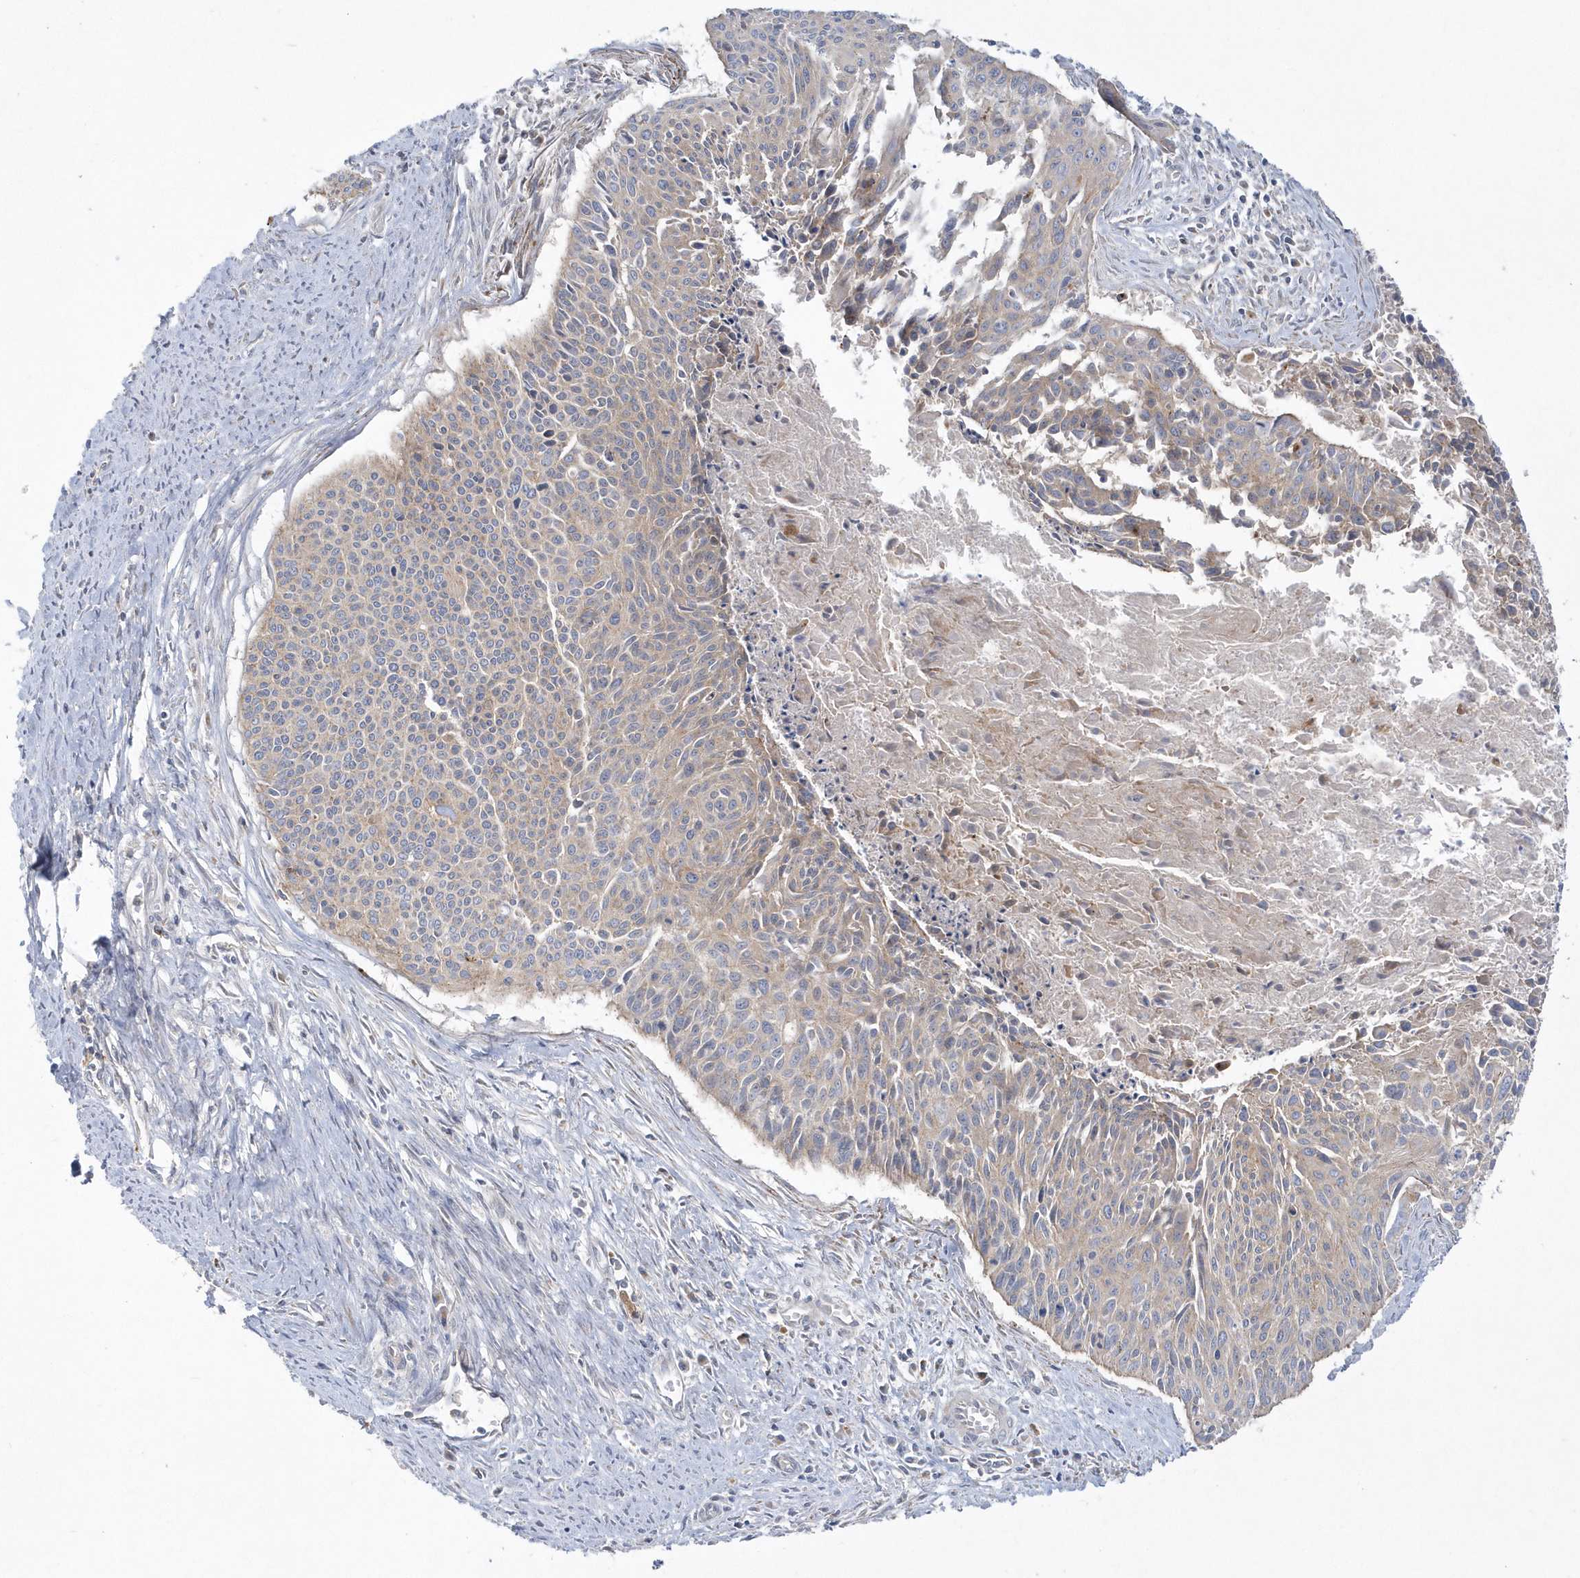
{"staining": {"intensity": "weak", "quantity": "<25%", "location": "cytoplasmic/membranous"}, "tissue": "cervical cancer", "cell_type": "Tumor cells", "image_type": "cancer", "snomed": [{"axis": "morphology", "description": "Squamous cell carcinoma, NOS"}, {"axis": "topography", "description": "Cervix"}], "caption": "This is an IHC photomicrograph of human cervical squamous cell carcinoma. There is no expression in tumor cells.", "gene": "DNAJC18", "patient": {"sex": "female", "age": 55}}